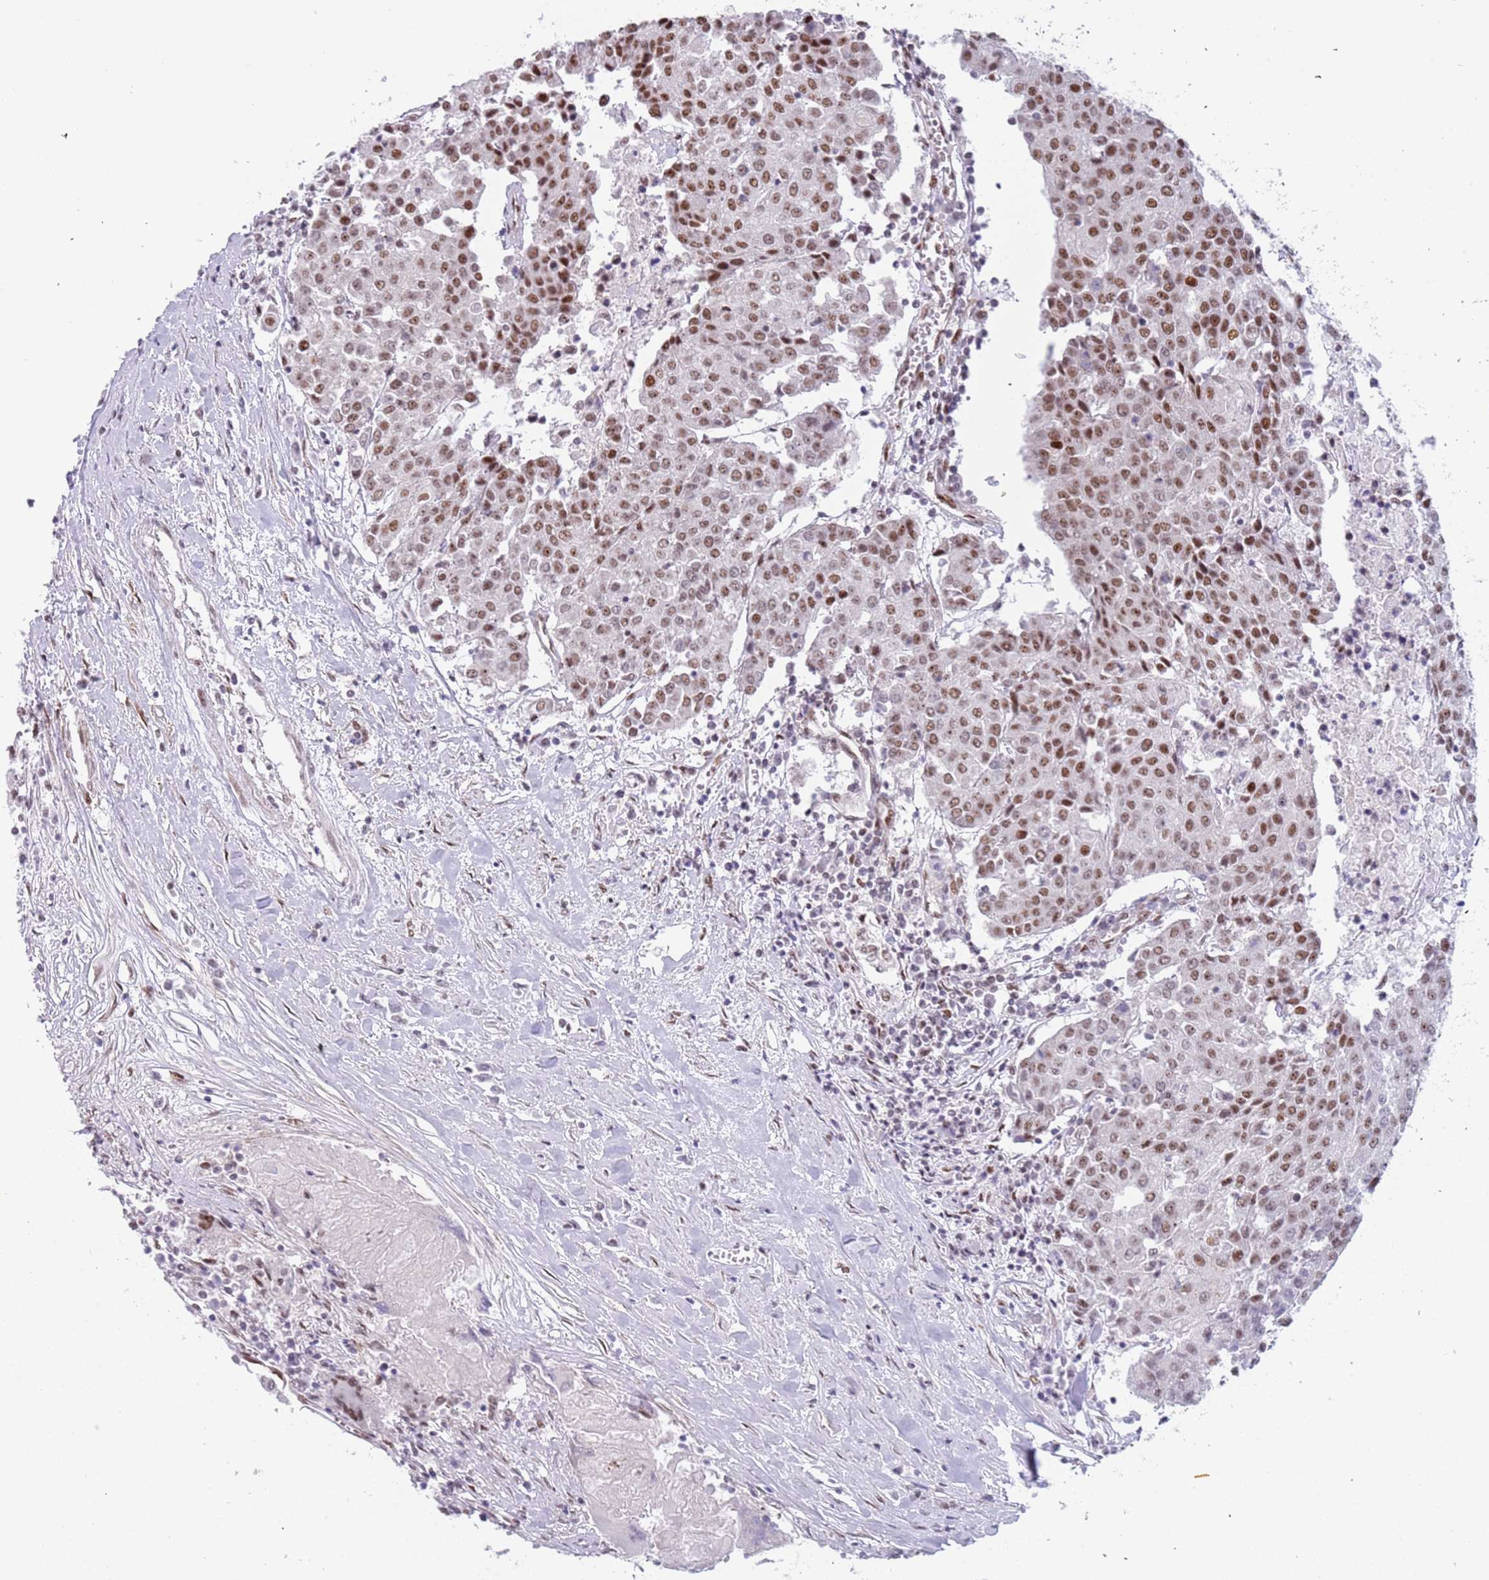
{"staining": {"intensity": "moderate", "quantity": ">75%", "location": "nuclear"}, "tissue": "urothelial cancer", "cell_type": "Tumor cells", "image_type": "cancer", "snomed": [{"axis": "morphology", "description": "Urothelial carcinoma, High grade"}, {"axis": "topography", "description": "Urinary bladder"}], "caption": "IHC of human urothelial carcinoma (high-grade) reveals medium levels of moderate nuclear staining in approximately >75% of tumor cells.", "gene": "LRMDA", "patient": {"sex": "female", "age": 85}}